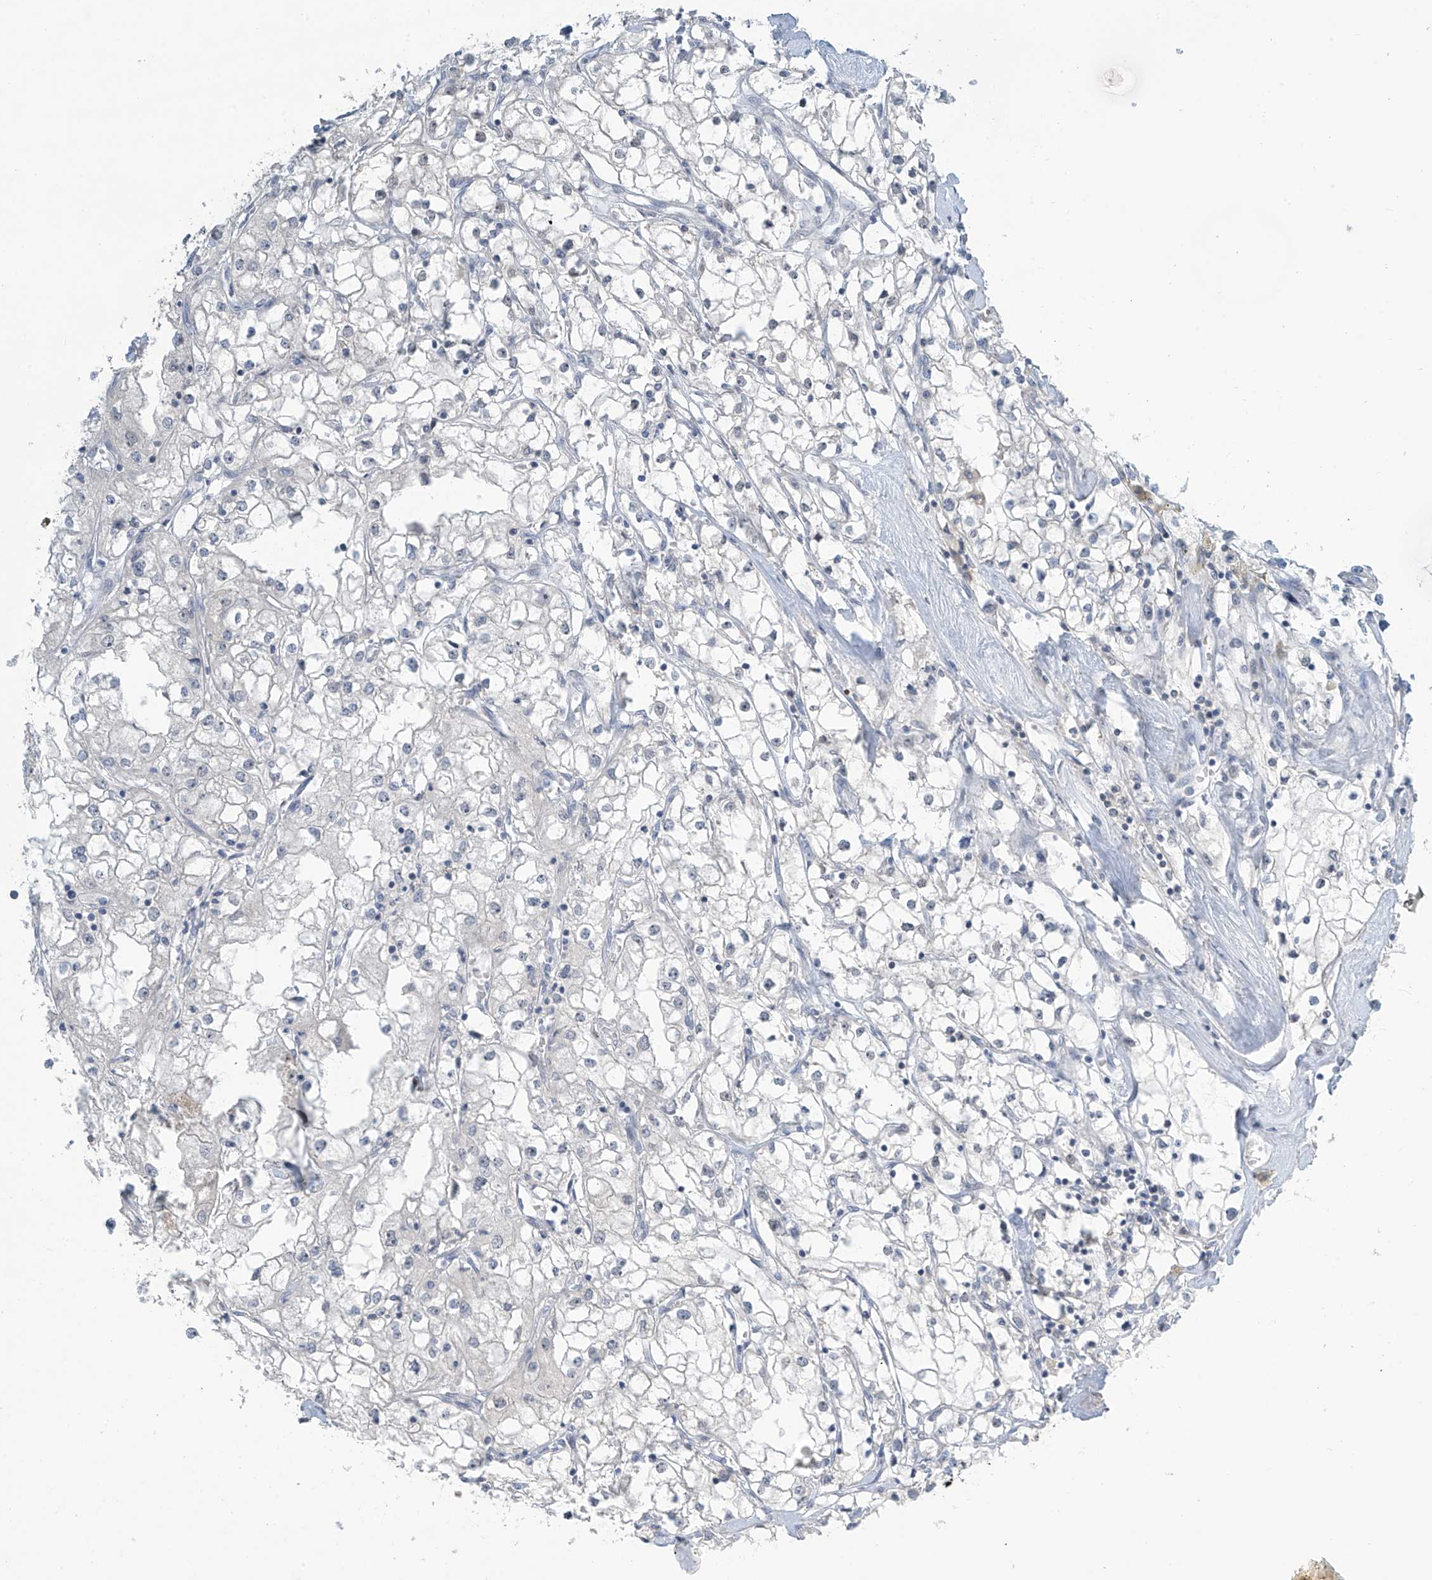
{"staining": {"intensity": "negative", "quantity": "none", "location": "none"}, "tissue": "renal cancer", "cell_type": "Tumor cells", "image_type": "cancer", "snomed": [{"axis": "morphology", "description": "Adenocarcinoma, NOS"}, {"axis": "topography", "description": "Kidney"}], "caption": "Tumor cells are negative for protein expression in human renal cancer.", "gene": "METAP1D", "patient": {"sex": "male", "age": 56}}